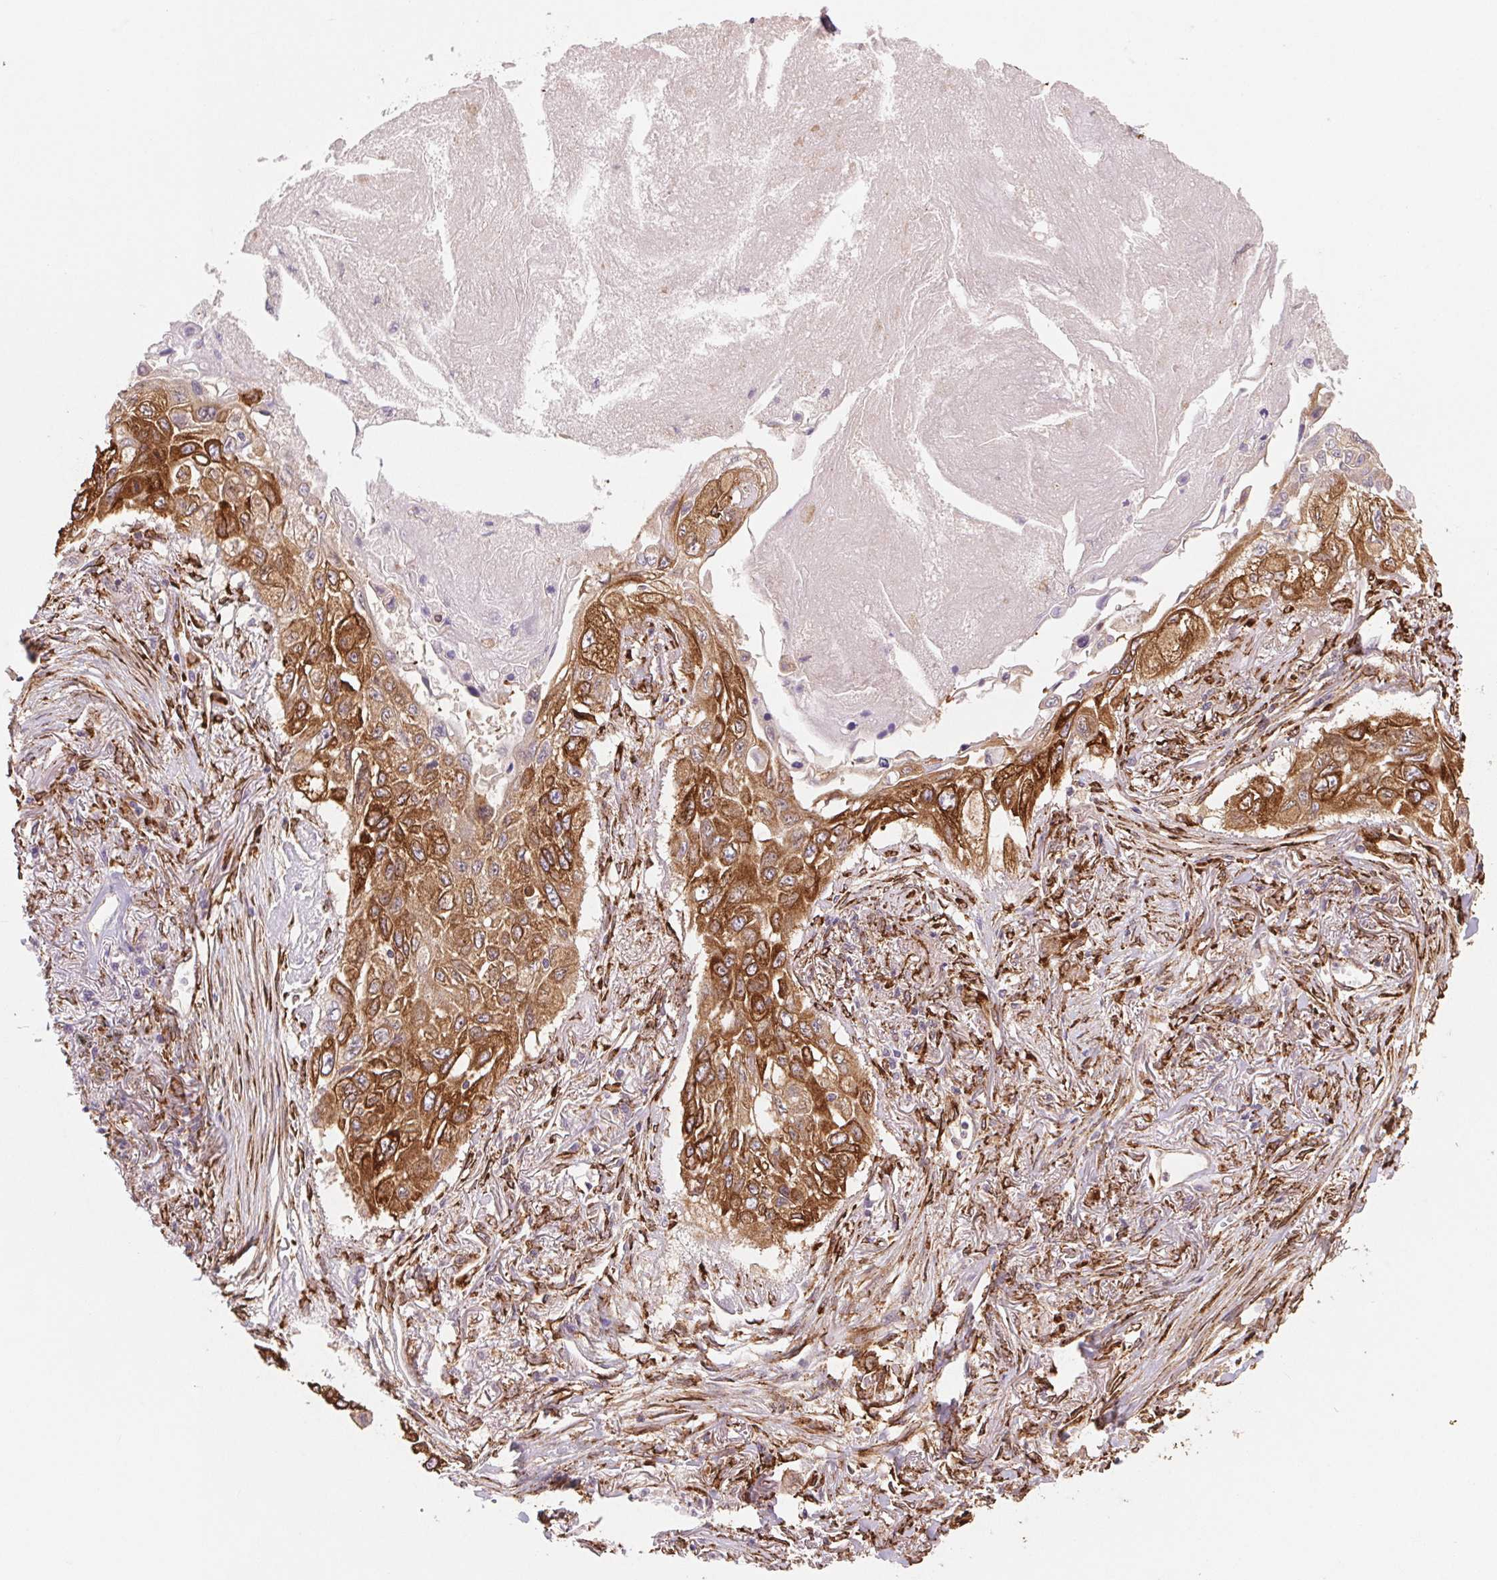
{"staining": {"intensity": "moderate", "quantity": ">75%", "location": "cytoplasmic/membranous"}, "tissue": "lung cancer", "cell_type": "Tumor cells", "image_type": "cancer", "snomed": [{"axis": "morphology", "description": "Squamous cell carcinoma, NOS"}, {"axis": "topography", "description": "Lung"}], "caption": "Protein analysis of lung cancer tissue displays moderate cytoplasmic/membranous staining in approximately >75% of tumor cells.", "gene": "FKBP10", "patient": {"sex": "male", "age": 75}}